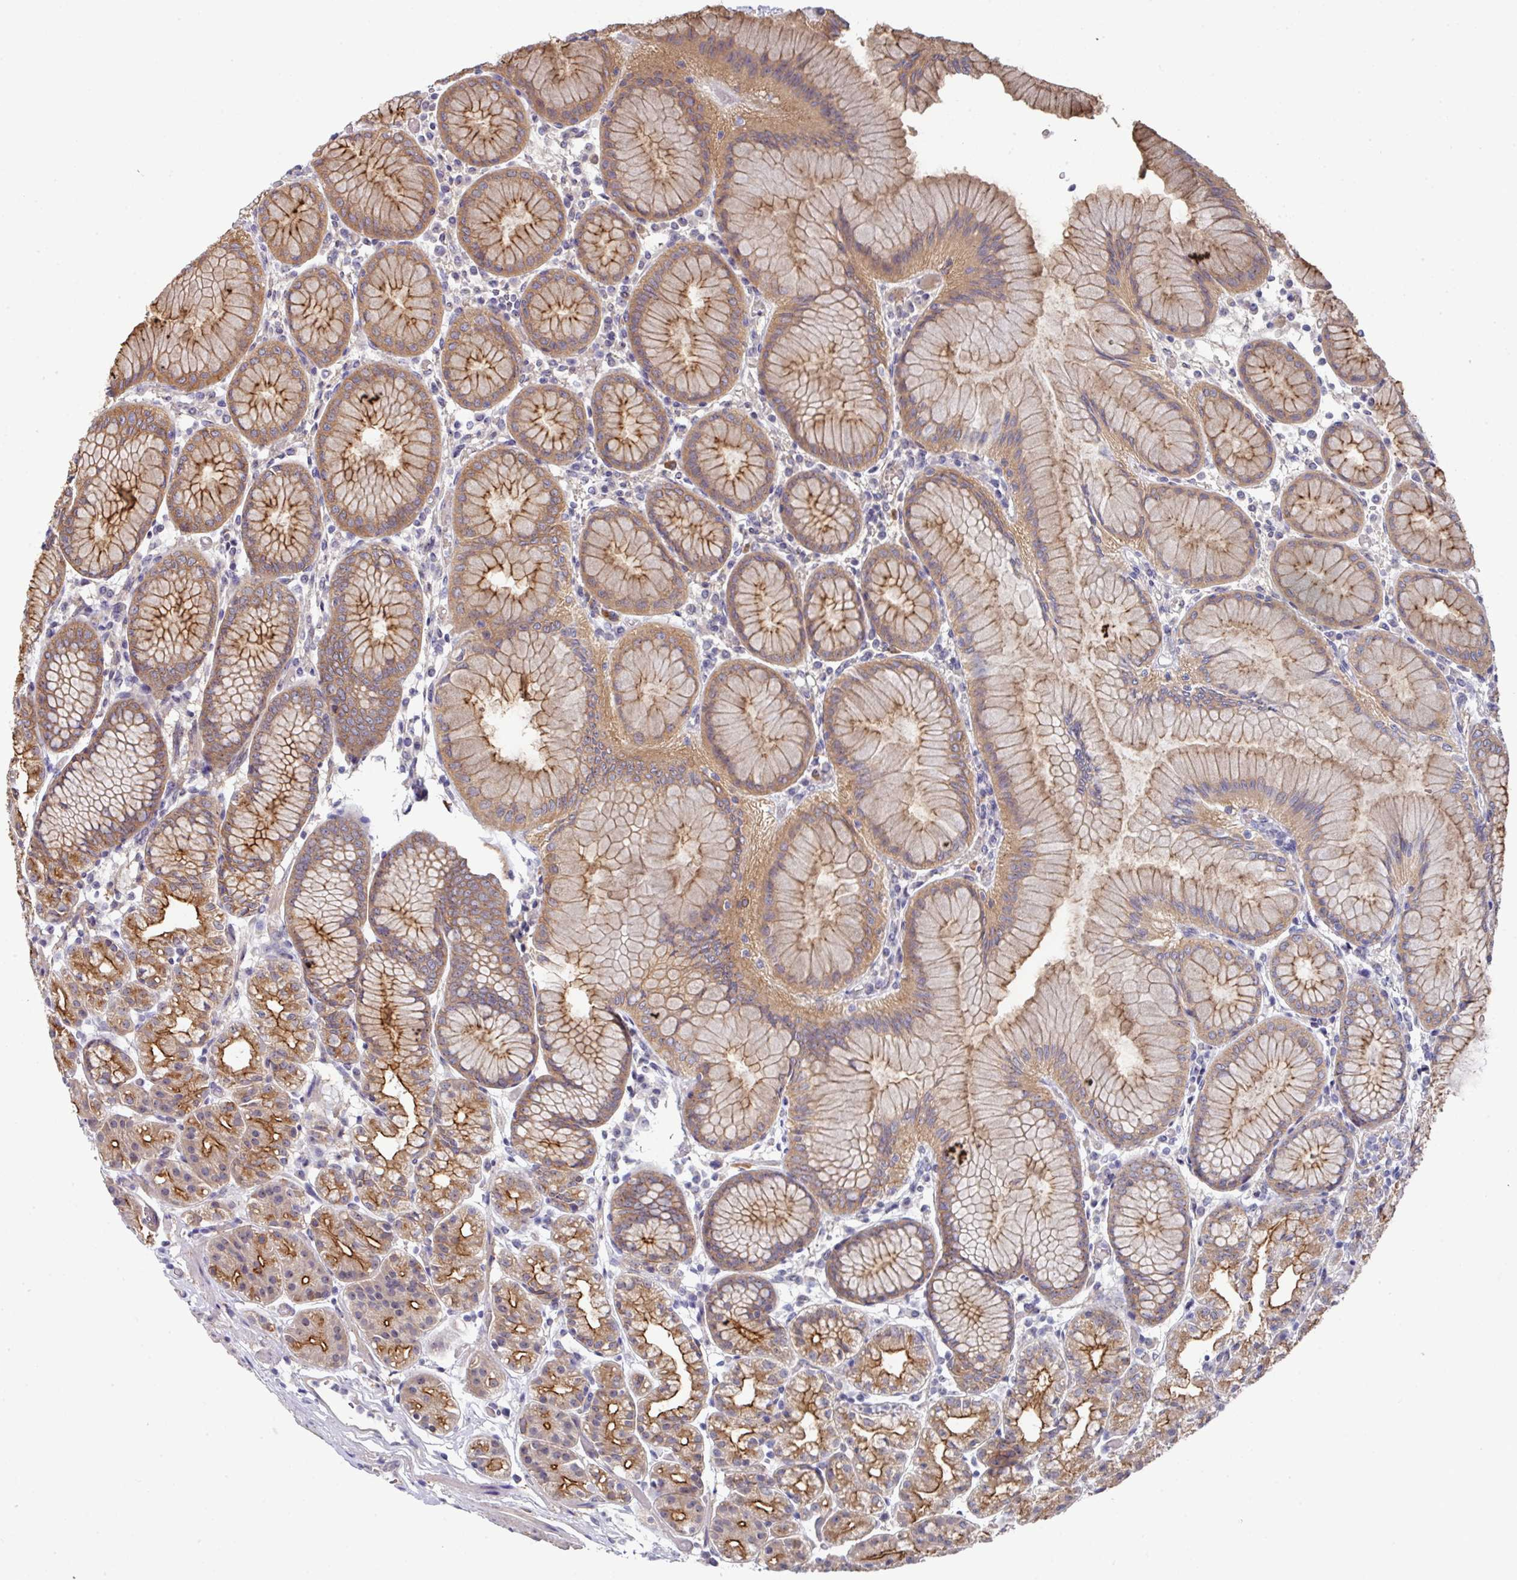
{"staining": {"intensity": "strong", "quantity": "25%-75%", "location": "cytoplasmic/membranous"}, "tissue": "stomach", "cell_type": "Glandular cells", "image_type": "normal", "snomed": [{"axis": "morphology", "description": "Normal tissue, NOS"}, {"axis": "topography", "description": "Stomach"}], "caption": "About 25%-75% of glandular cells in normal stomach display strong cytoplasmic/membranous protein staining as visualized by brown immunohistochemical staining.", "gene": "PRR5", "patient": {"sex": "female", "age": 57}}